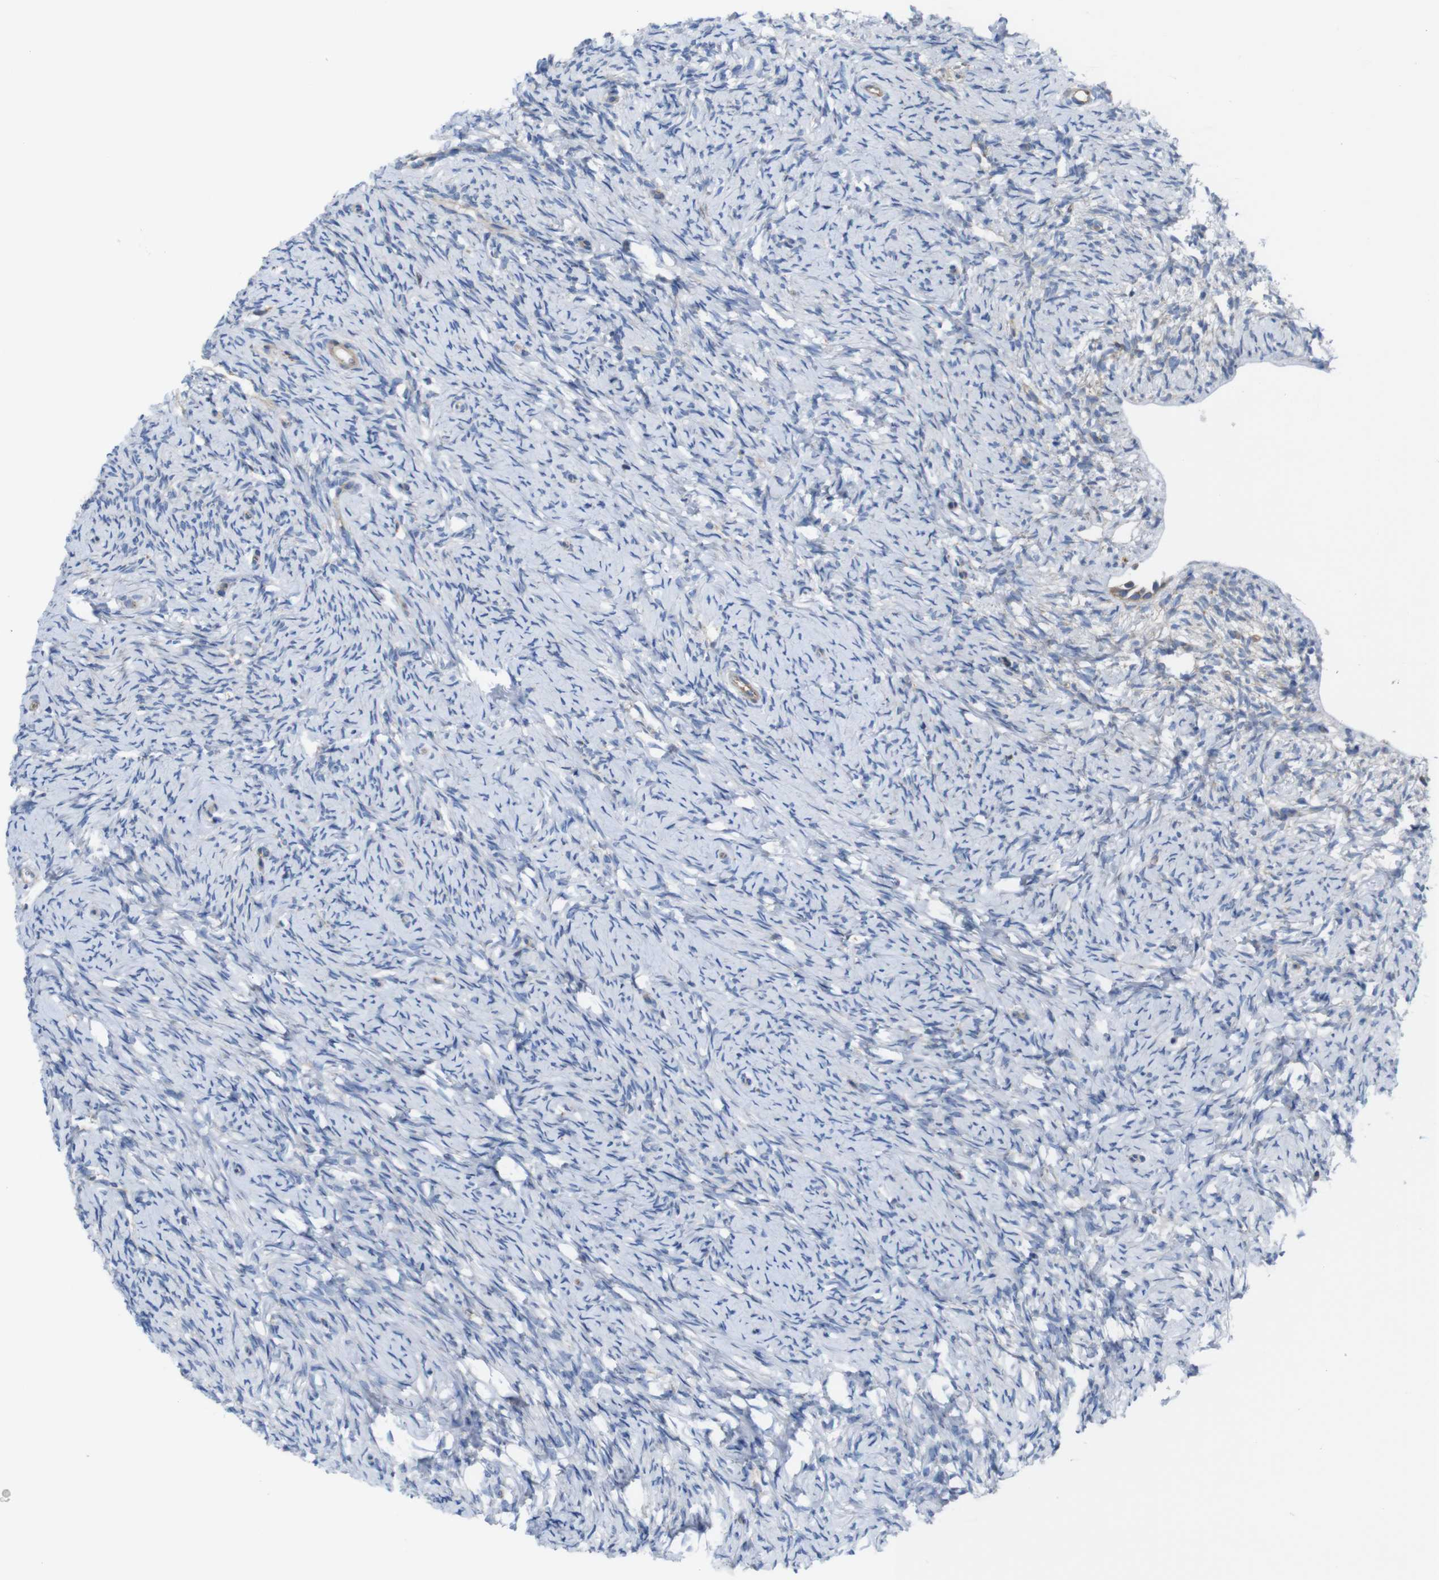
{"staining": {"intensity": "weak", "quantity": "25%-75%", "location": "cytoplasmic/membranous"}, "tissue": "ovary", "cell_type": "Follicle cells", "image_type": "normal", "snomed": [{"axis": "morphology", "description": "Normal tissue, NOS"}, {"axis": "topography", "description": "Ovary"}], "caption": "Immunohistochemistry (IHC) of benign human ovary exhibits low levels of weak cytoplasmic/membranous positivity in approximately 25%-75% of follicle cells.", "gene": "PDCD1LG2", "patient": {"sex": "female", "age": 33}}